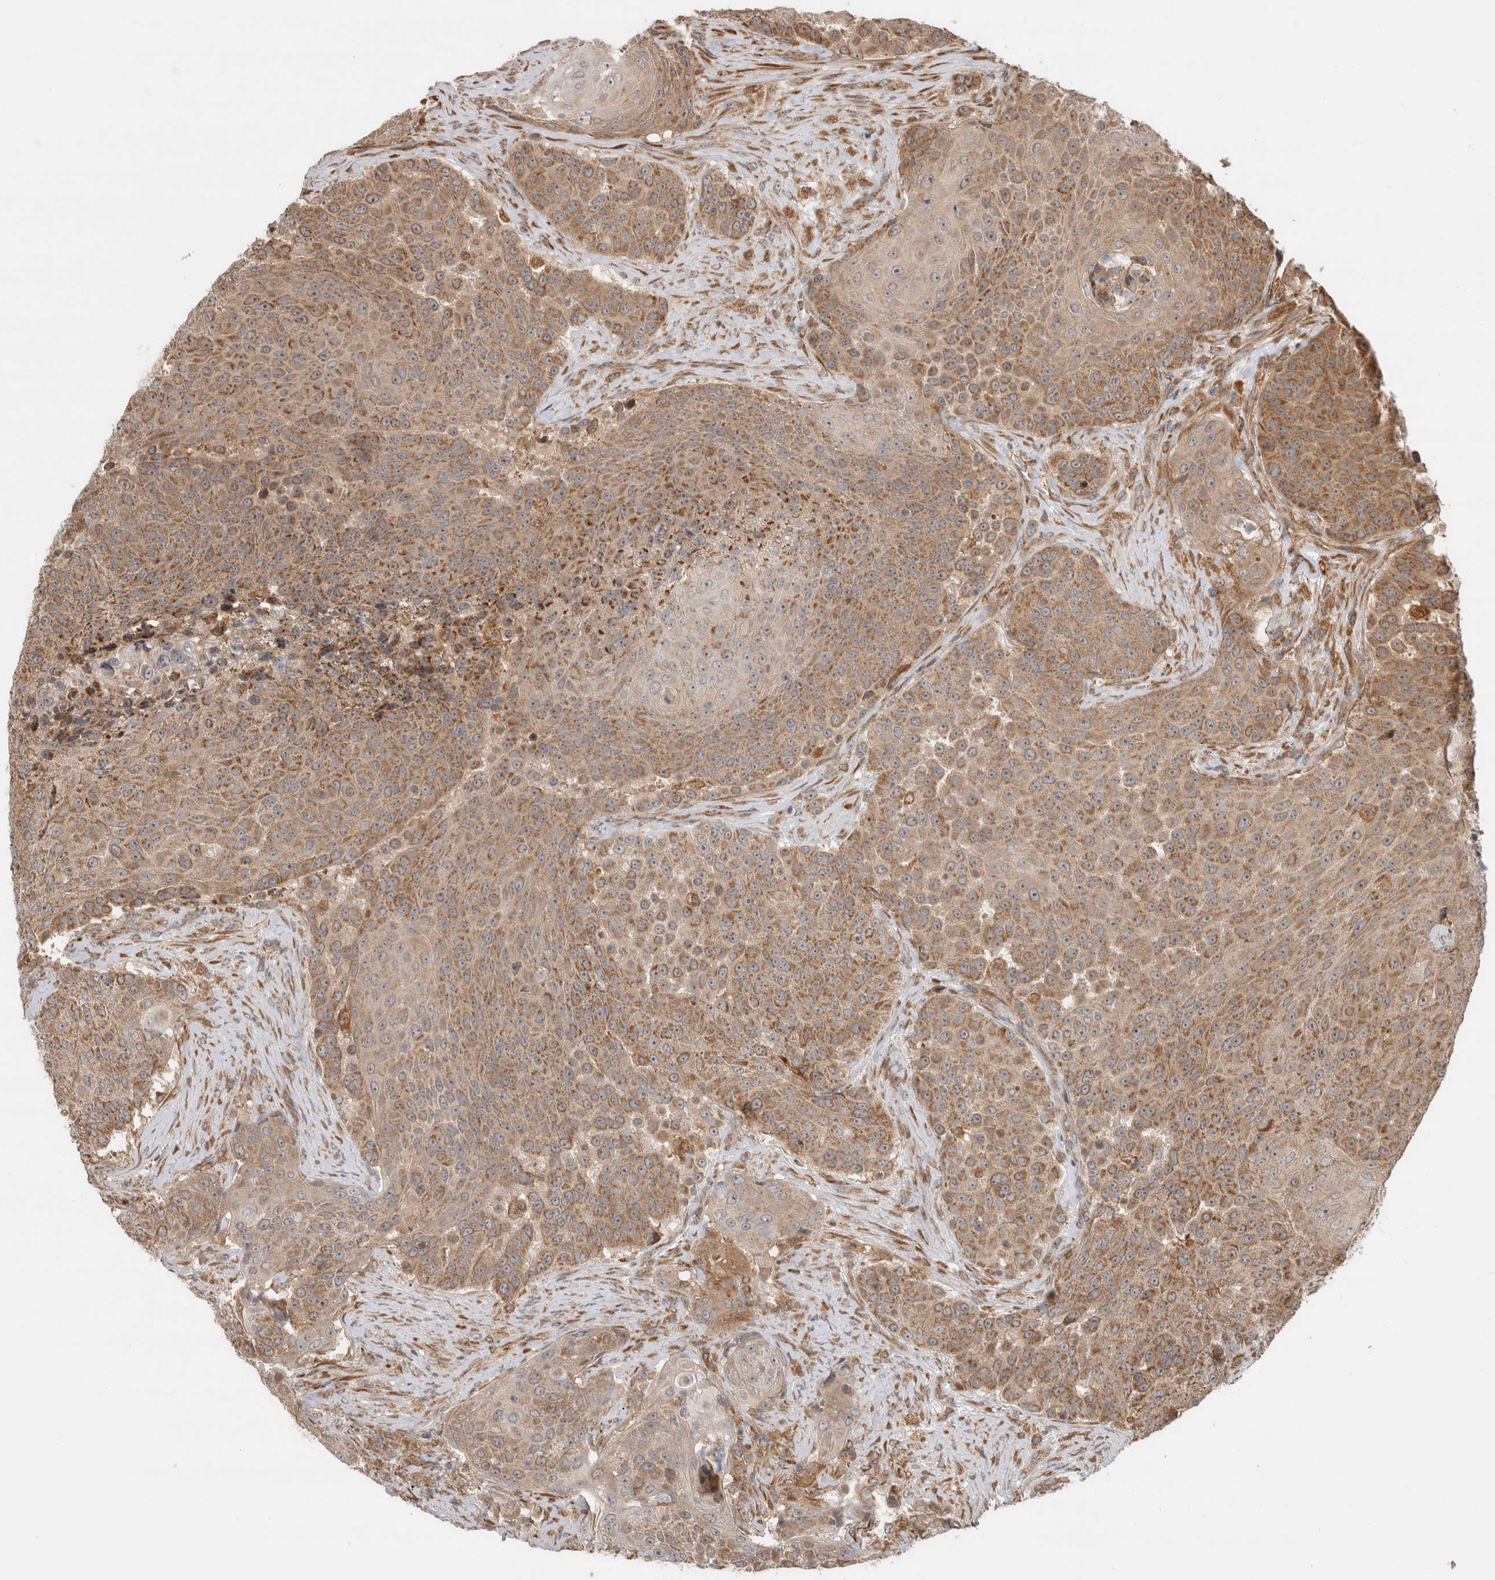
{"staining": {"intensity": "moderate", "quantity": ">75%", "location": "cytoplasmic/membranous"}, "tissue": "urothelial cancer", "cell_type": "Tumor cells", "image_type": "cancer", "snomed": [{"axis": "morphology", "description": "Urothelial carcinoma, High grade"}, {"axis": "topography", "description": "Urinary bladder"}], "caption": "IHC of high-grade urothelial carcinoma reveals medium levels of moderate cytoplasmic/membranous expression in approximately >75% of tumor cells. (DAB (3,3'-diaminobenzidine) IHC with brightfield microscopy, high magnification).", "gene": "TUBD1", "patient": {"sex": "female", "age": 63}}